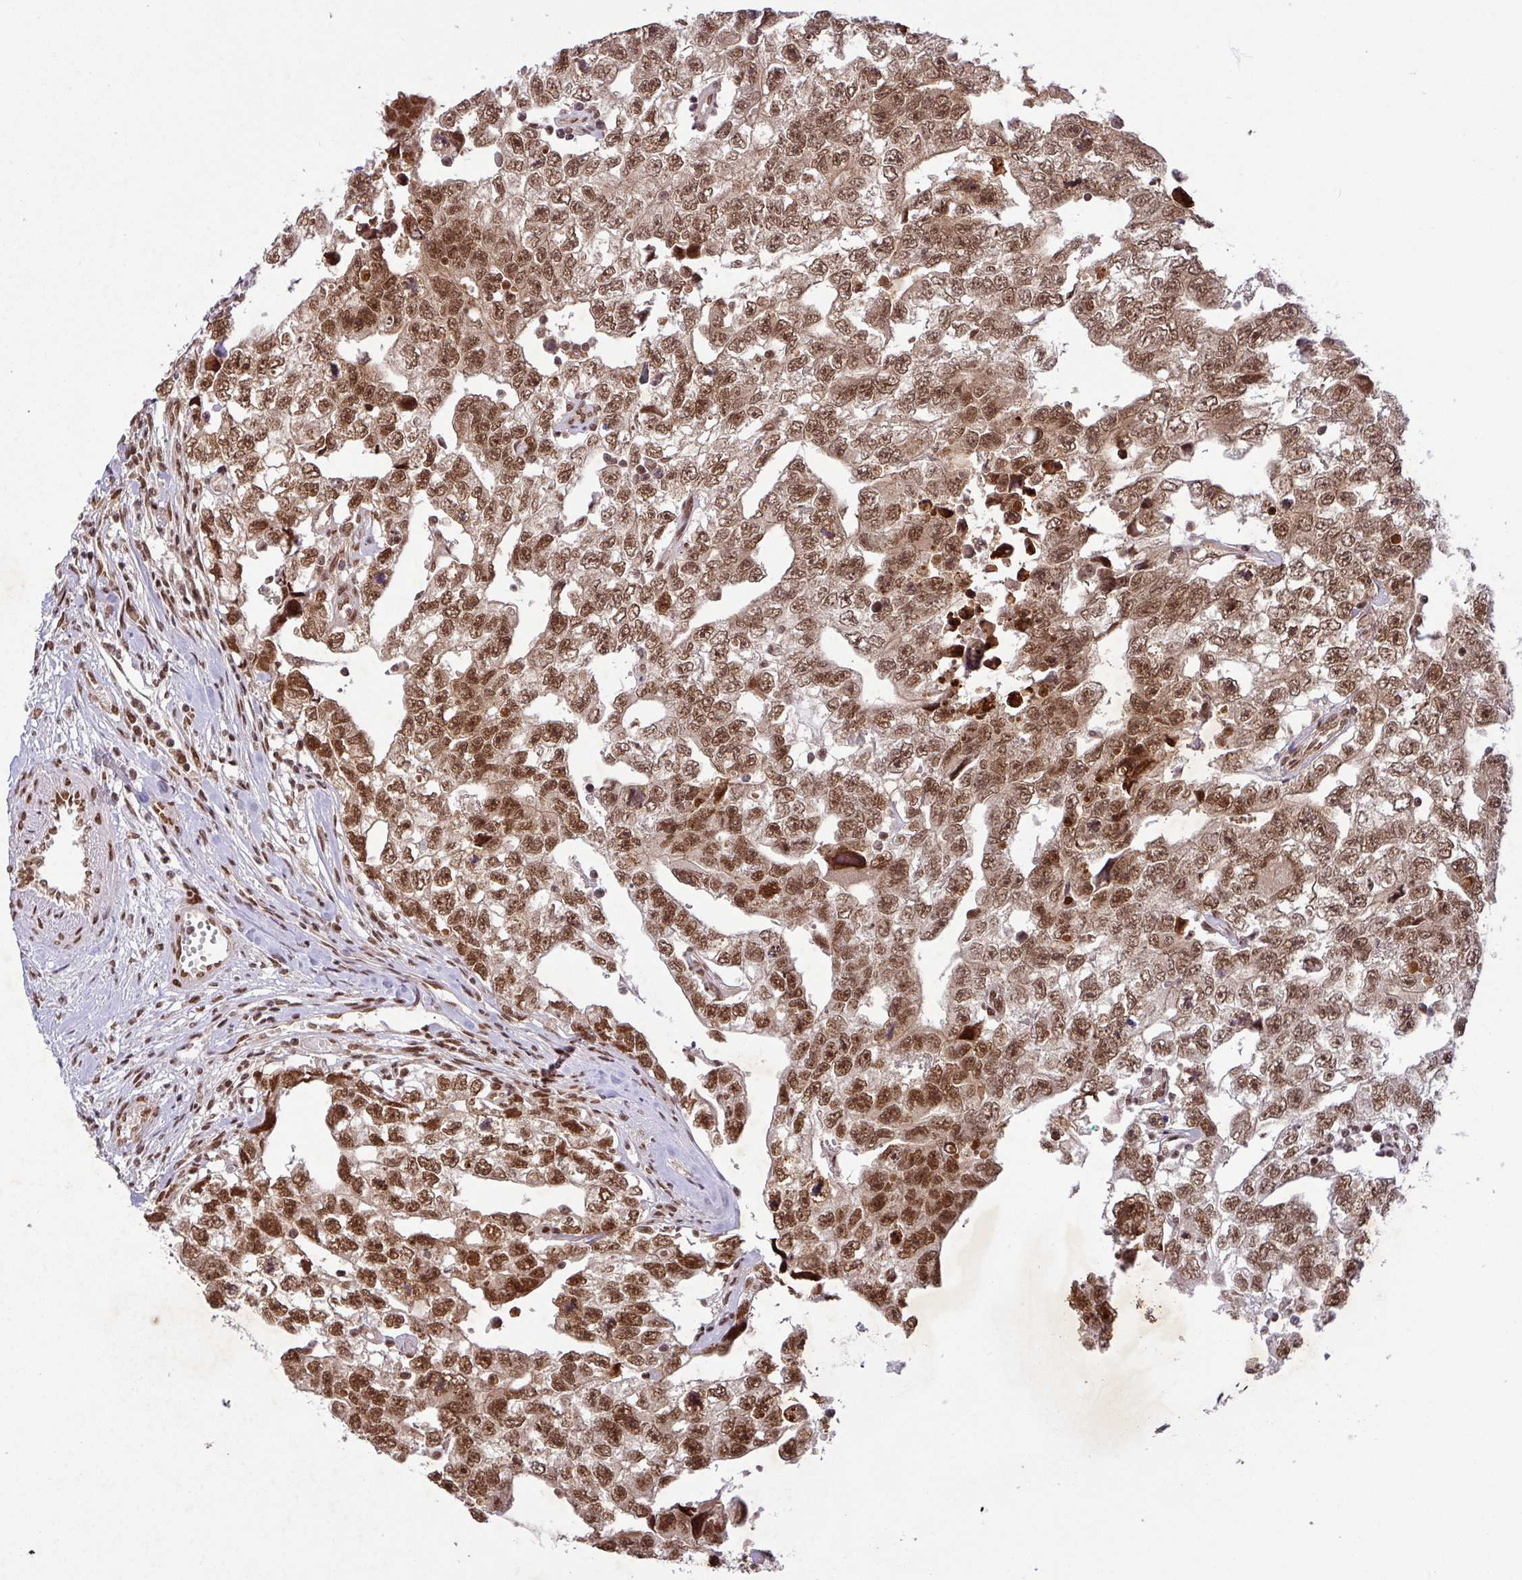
{"staining": {"intensity": "strong", "quantity": ">75%", "location": "nuclear"}, "tissue": "testis cancer", "cell_type": "Tumor cells", "image_type": "cancer", "snomed": [{"axis": "morphology", "description": "Carcinoma, Embryonal, NOS"}, {"axis": "topography", "description": "Testis"}], "caption": "Testis cancer (embryonal carcinoma) tissue shows strong nuclear positivity in about >75% of tumor cells", "gene": "SRSF2", "patient": {"sex": "male", "age": 22}}